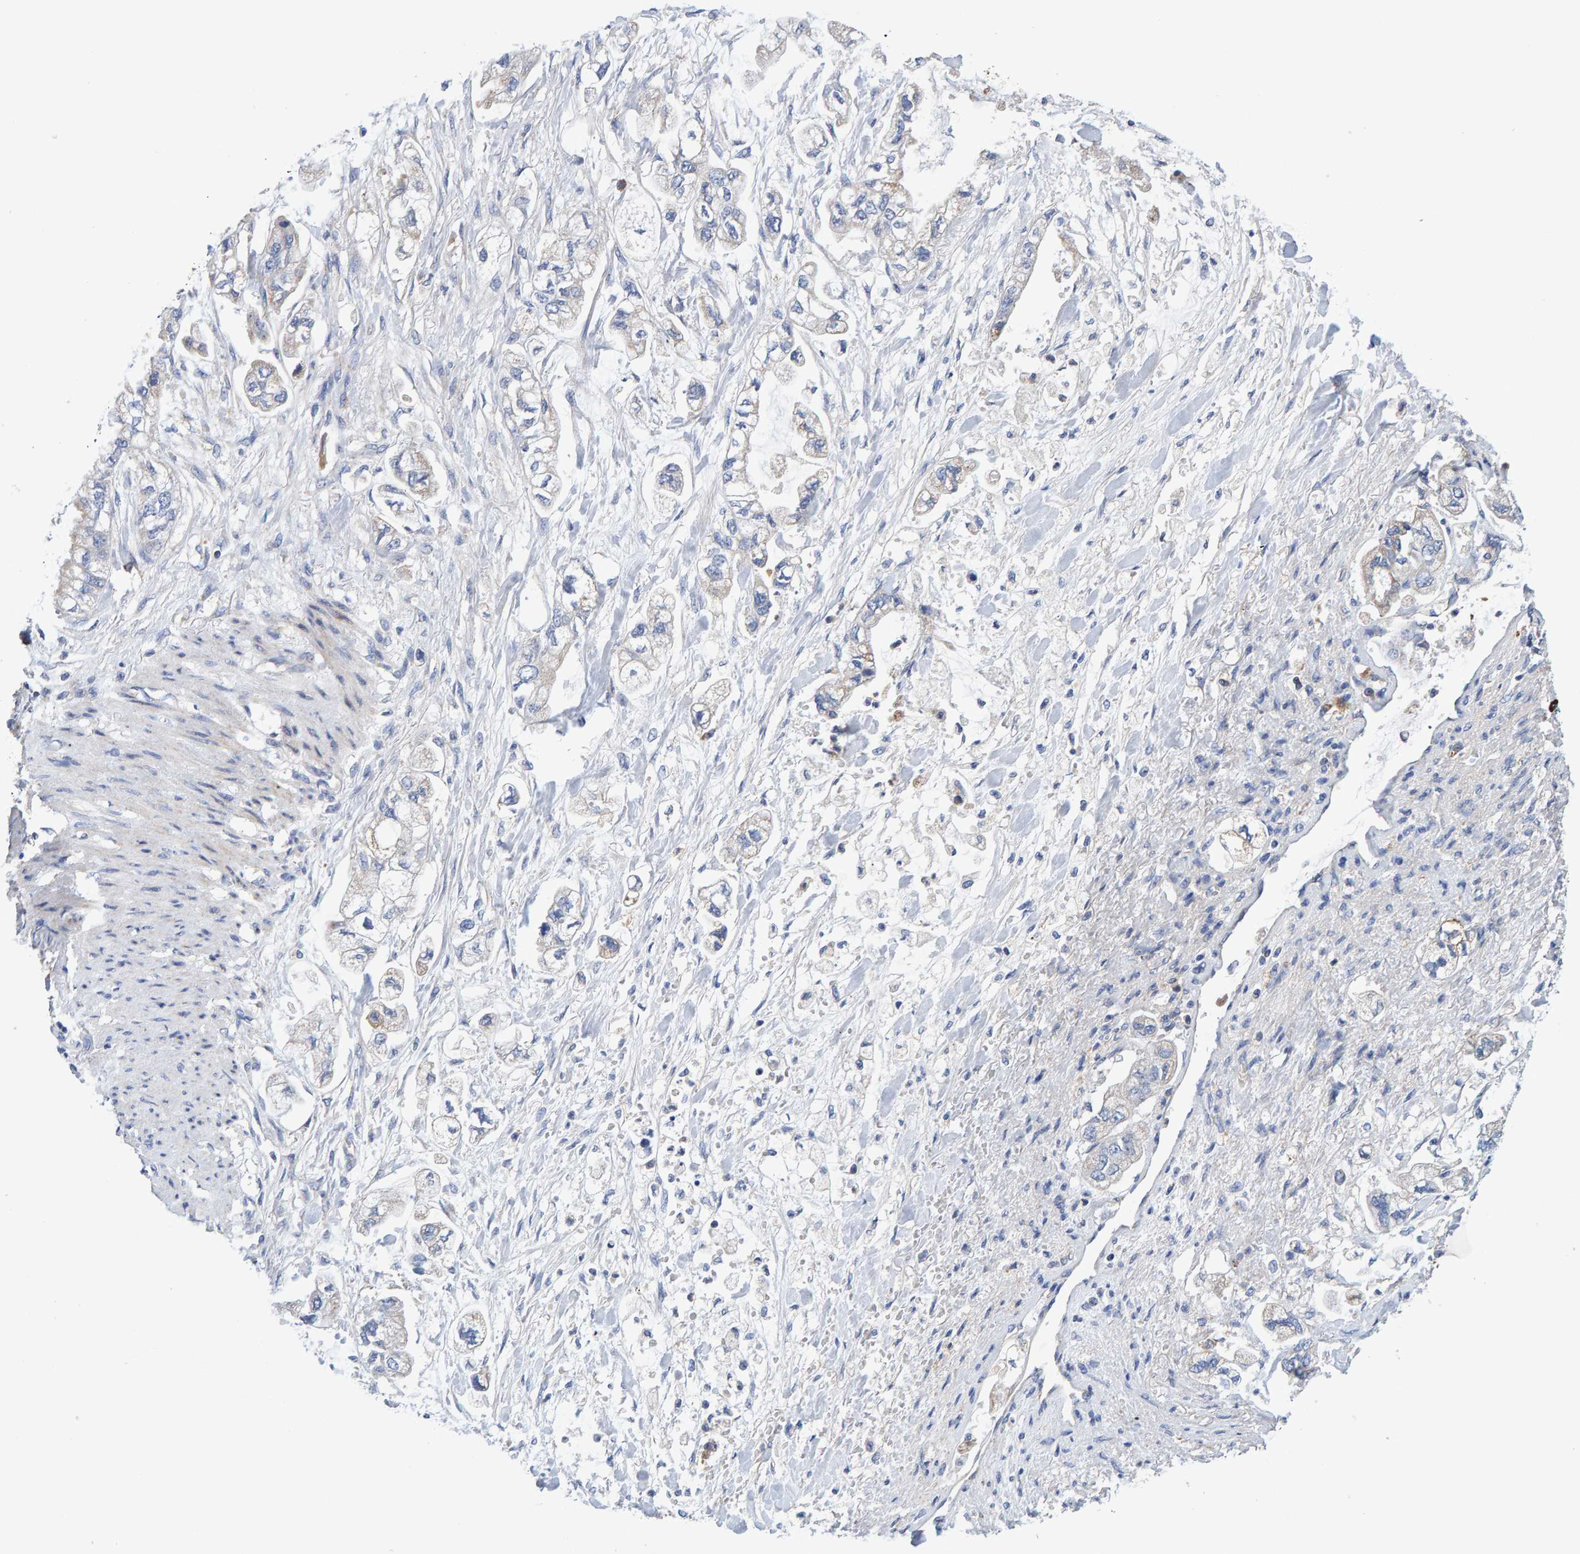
{"staining": {"intensity": "negative", "quantity": "none", "location": "none"}, "tissue": "stomach cancer", "cell_type": "Tumor cells", "image_type": "cancer", "snomed": [{"axis": "morphology", "description": "Normal tissue, NOS"}, {"axis": "morphology", "description": "Adenocarcinoma, NOS"}, {"axis": "topography", "description": "Stomach"}], "caption": "IHC photomicrograph of neoplastic tissue: adenocarcinoma (stomach) stained with DAB (3,3'-diaminobenzidine) shows no significant protein expression in tumor cells.", "gene": "EFR3A", "patient": {"sex": "male", "age": 62}}